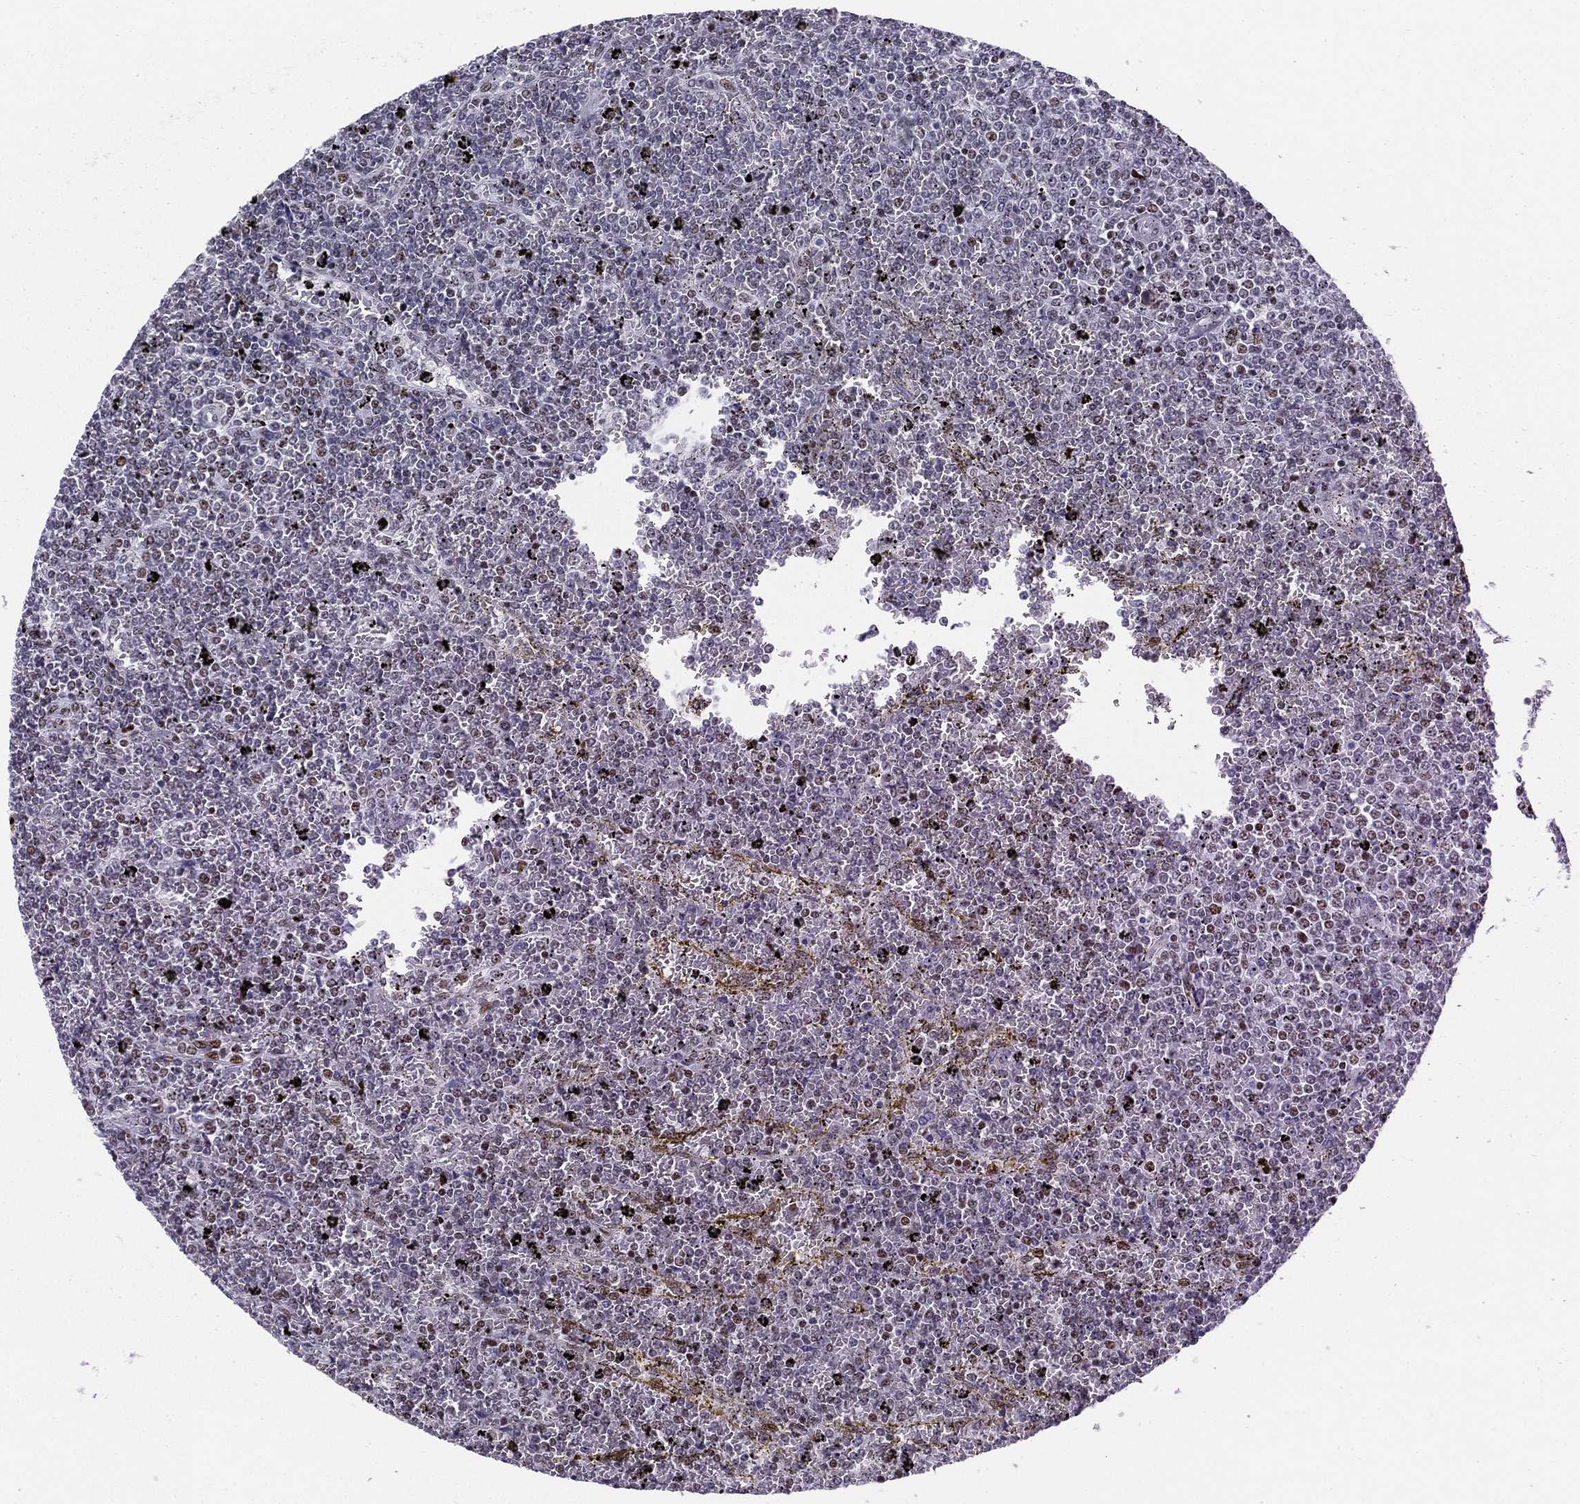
{"staining": {"intensity": "negative", "quantity": "none", "location": "none"}, "tissue": "lymphoma", "cell_type": "Tumor cells", "image_type": "cancer", "snomed": [{"axis": "morphology", "description": "Malignant lymphoma, non-Hodgkin's type, Low grade"}, {"axis": "topography", "description": "Spleen"}], "caption": "Tumor cells show no significant staining in low-grade malignant lymphoma, non-Hodgkin's type. (Brightfield microscopy of DAB (3,3'-diaminobenzidine) immunohistochemistry (IHC) at high magnification).", "gene": "CYB561D2", "patient": {"sex": "female", "age": 77}}